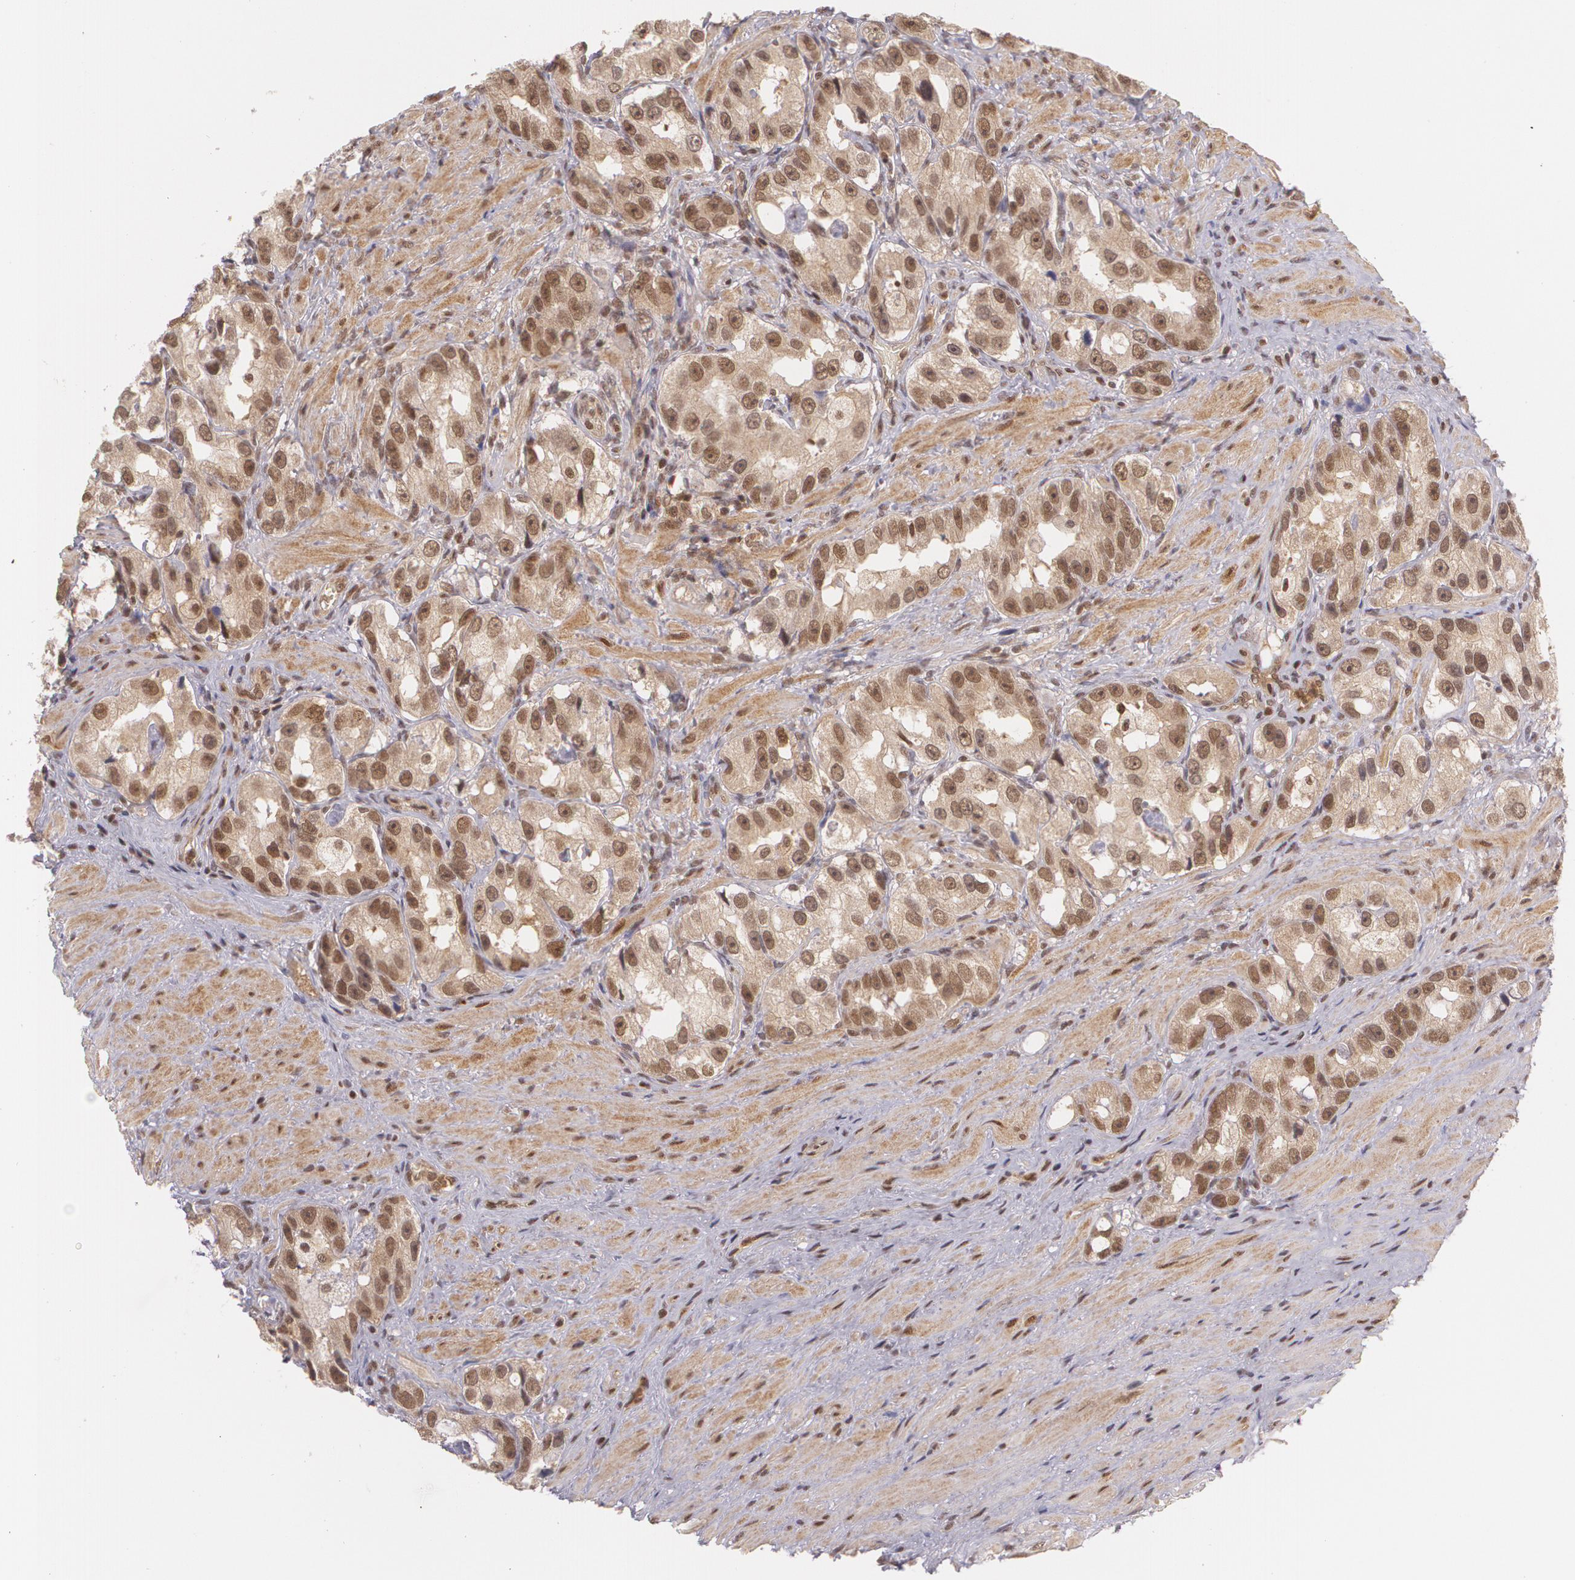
{"staining": {"intensity": "moderate", "quantity": "25%-75%", "location": "cytoplasmic/membranous,nuclear"}, "tissue": "prostate cancer", "cell_type": "Tumor cells", "image_type": "cancer", "snomed": [{"axis": "morphology", "description": "Adenocarcinoma, High grade"}, {"axis": "topography", "description": "Prostate"}], "caption": "This is a histology image of immunohistochemistry staining of prostate cancer, which shows moderate expression in the cytoplasmic/membranous and nuclear of tumor cells.", "gene": "CUL2", "patient": {"sex": "male", "age": 63}}